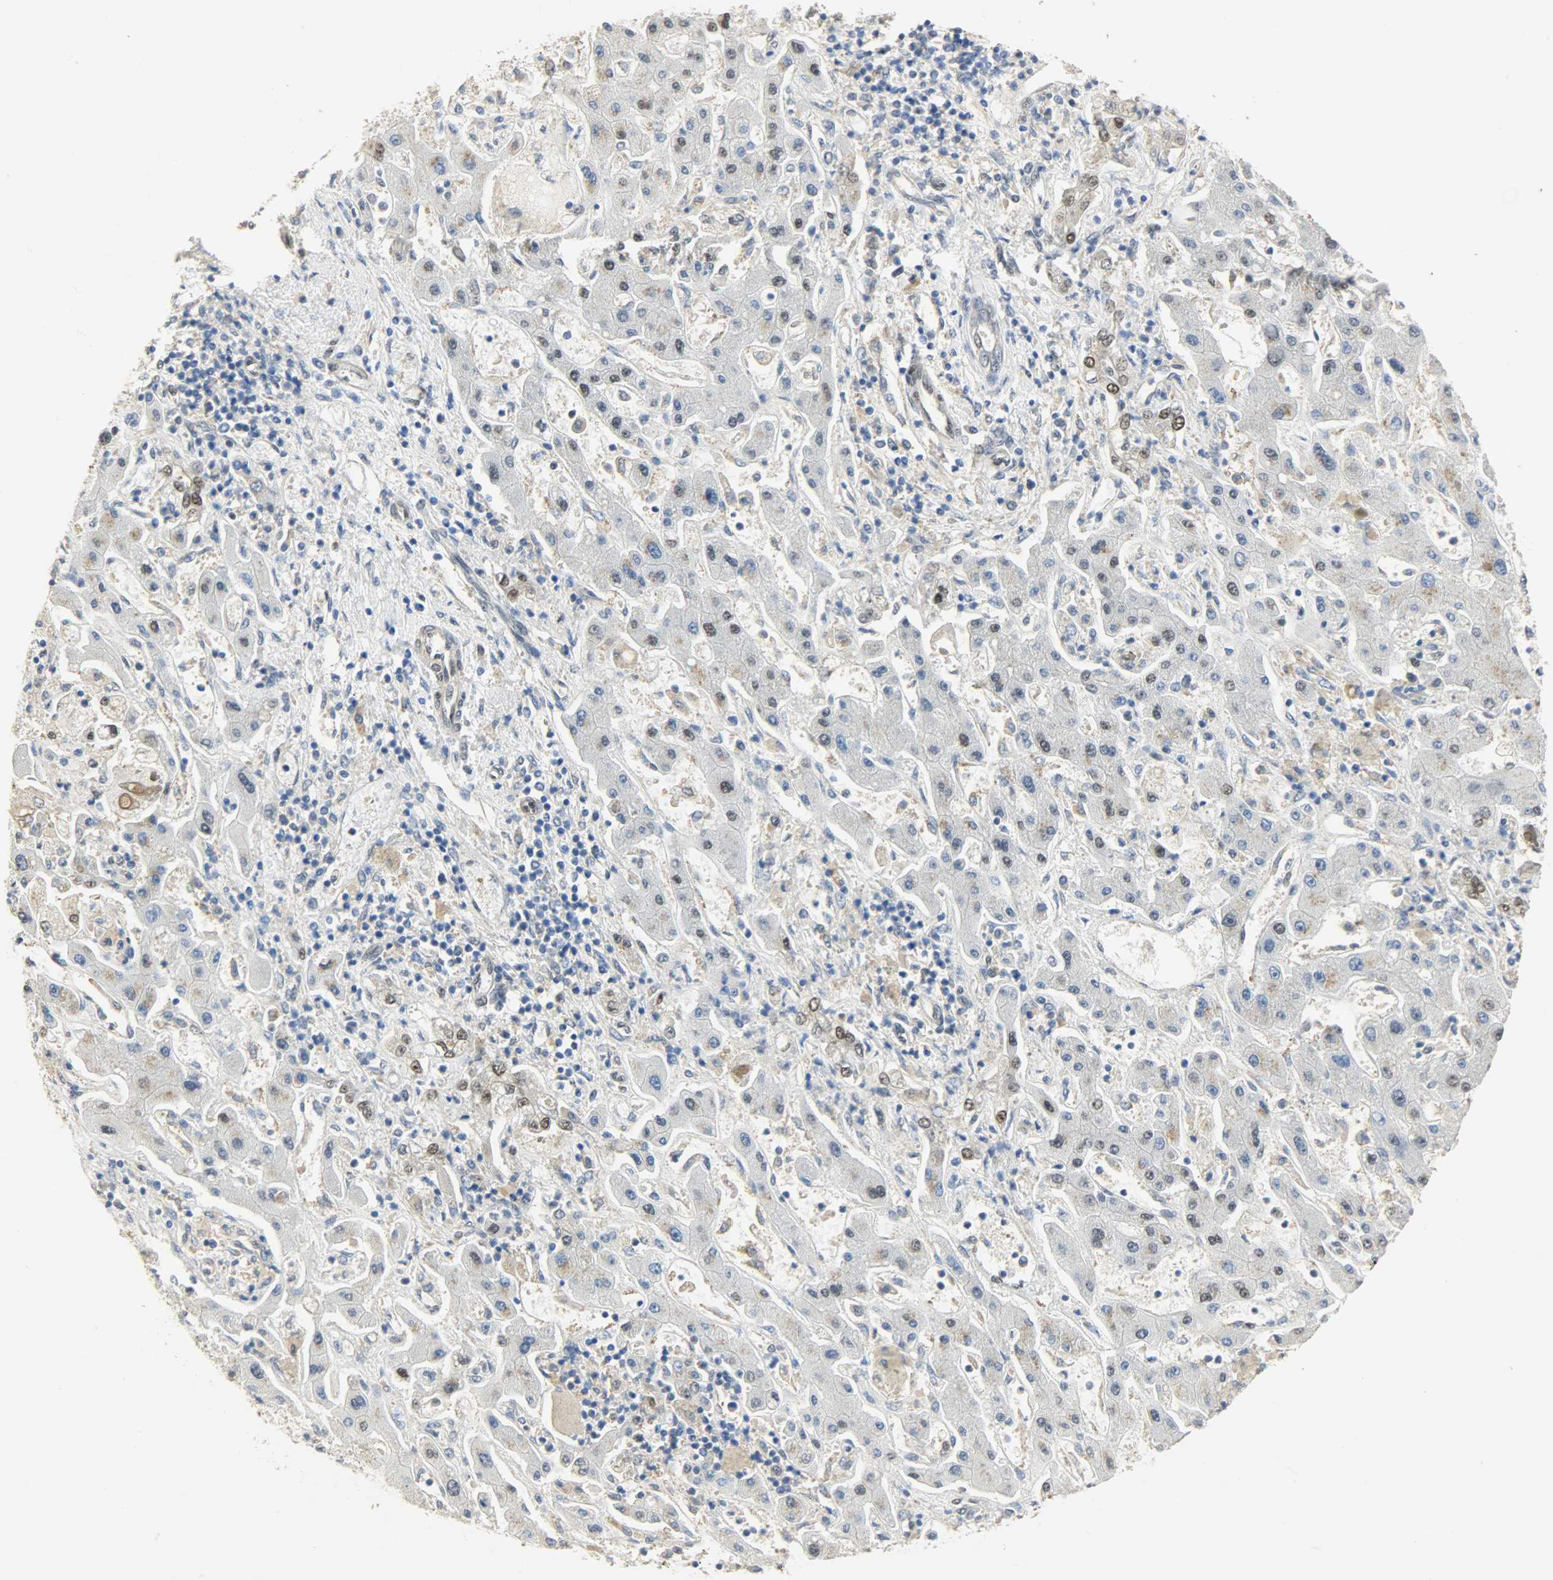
{"staining": {"intensity": "moderate", "quantity": "25%-75%", "location": "nuclear"}, "tissue": "liver cancer", "cell_type": "Tumor cells", "image_type": "cancer", "snomed": [{"axis": "morphology", "description": "Cholangiocarcinoma"}, {"axis": "topography", "description": "Liver"}], "caption": "Liver cancer (cholangiocarcinoma) stained with a brown dye demonstrates moderate nuclear positive positivity in about 25%-75% of tumor cells.", "gene": "NPEPL1", "patient": {"sex": "male", "age": 50}}